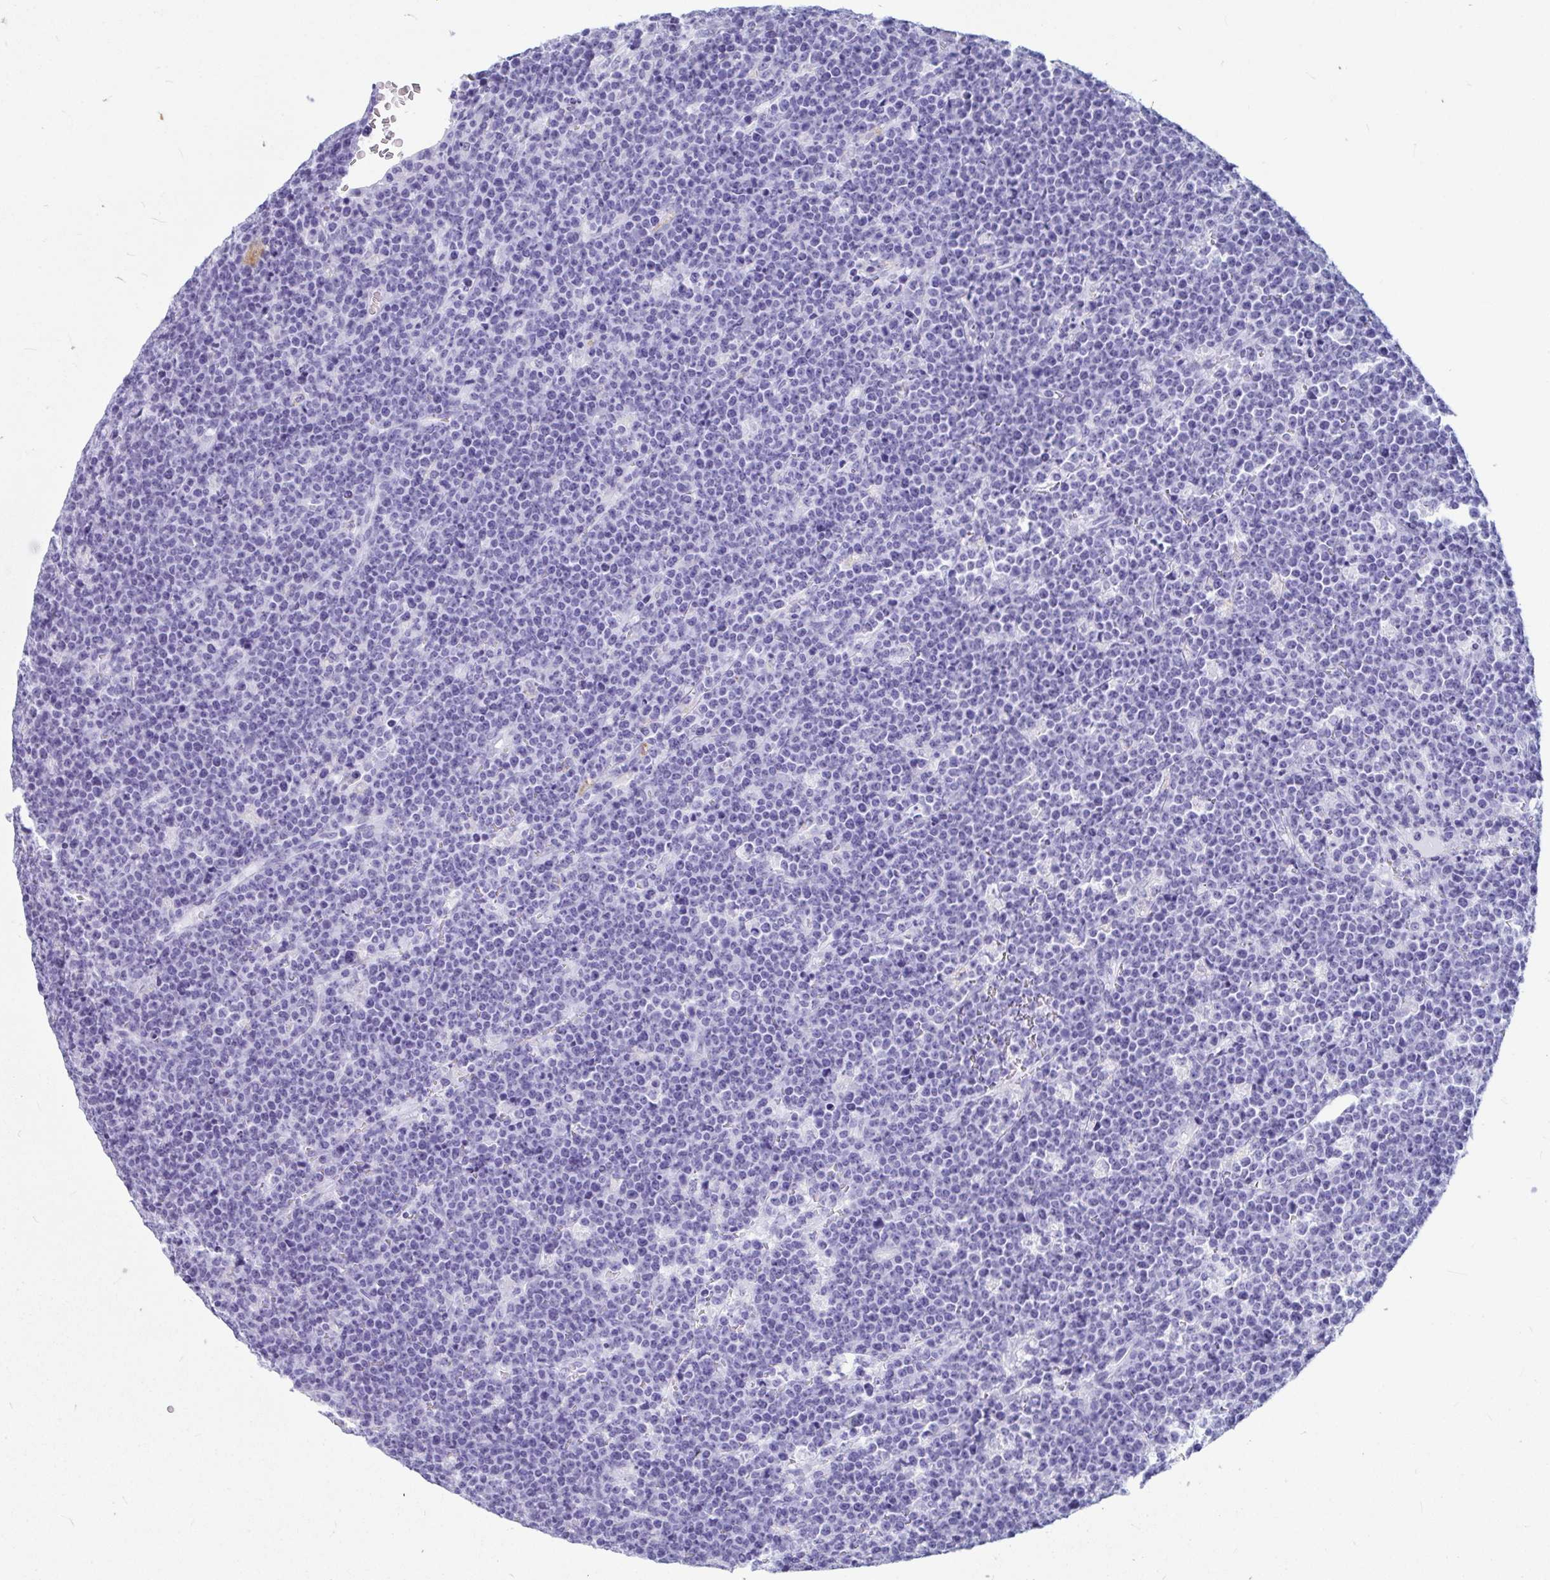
{"staining": {"intensity": "negative", "quantity": "none", "location": "none"}, "tissue": "lymphoma", "cell_type": "Tumor cells", "image_type": "cancer", "snomed": [{"axis": "morphology", "description": "Malignant lymphoma, non-Hodgkin's type, High grade"}, {"axis": "topography", "description": "Ovary"}], "caption": "A histopathology image of lymphoma stained for a protein displays no brown staining in tumor cells.", "gene": "OR5J2", "patient": {"sex": "female", "age": 56}}